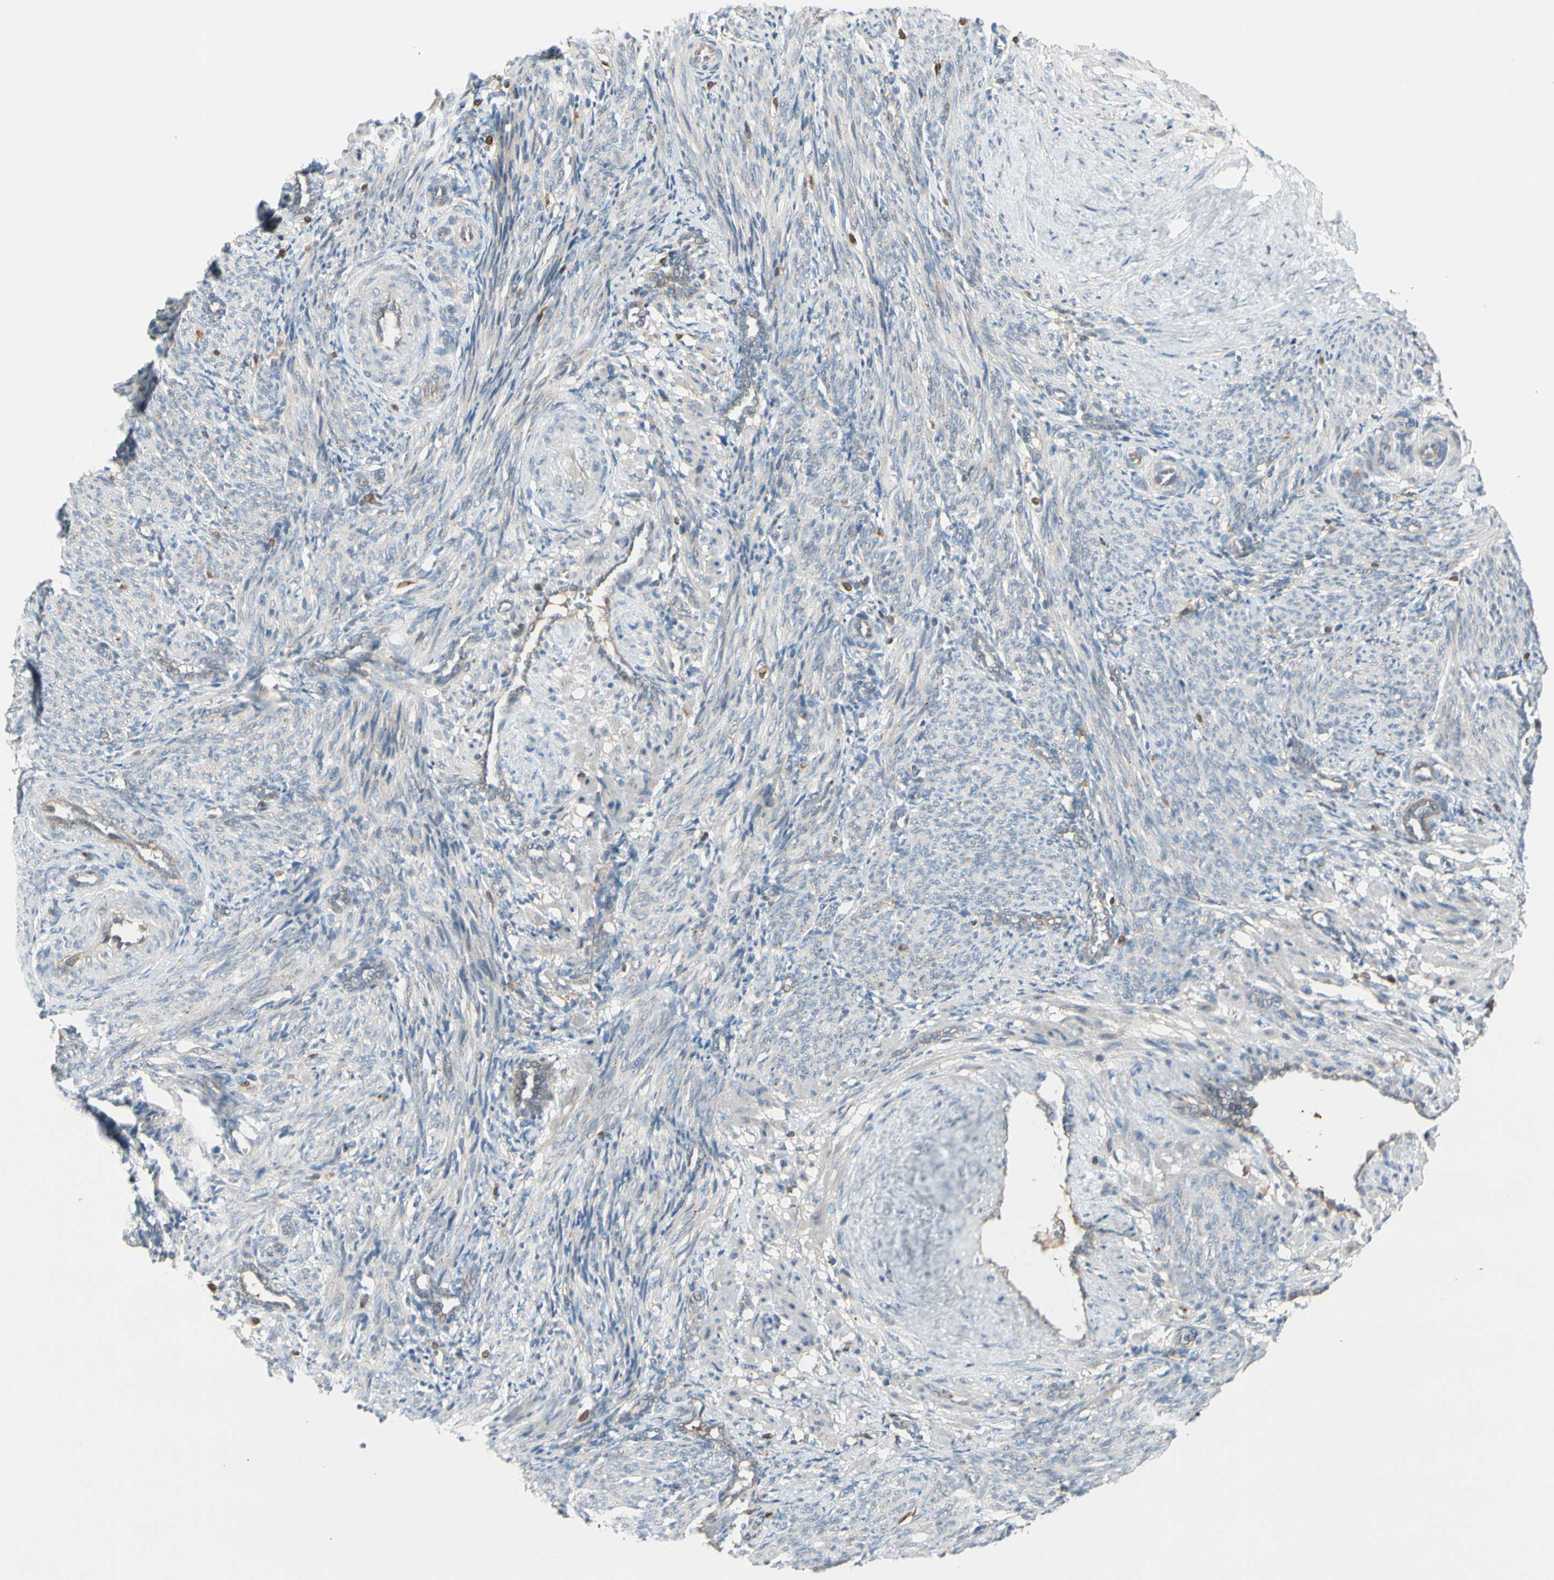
{"staining": {"intensity": "weak", "quantity": "25%-75%", "location": "cytoplasmic/membranous"}, "tissue": "smooth muscle", "cell_type": "Smooth muscle cells", "image_type": "normal", "snomed": [{"axis": "morphology", "description": "Normal tissue, NOS"}, {"axis": "topography", "description": "Smooth muscle"}, {"axis": "topography", "description": "Uterus"}], "caption": "Immunohistochemical staining of benign human smooth muscle reveals weak cytoplasmic/membranous protein positivity in about 25%-75% of smooth muscle cells.", "gene": "GALNT5", "patient": {"sex": "female", "age": 39}}